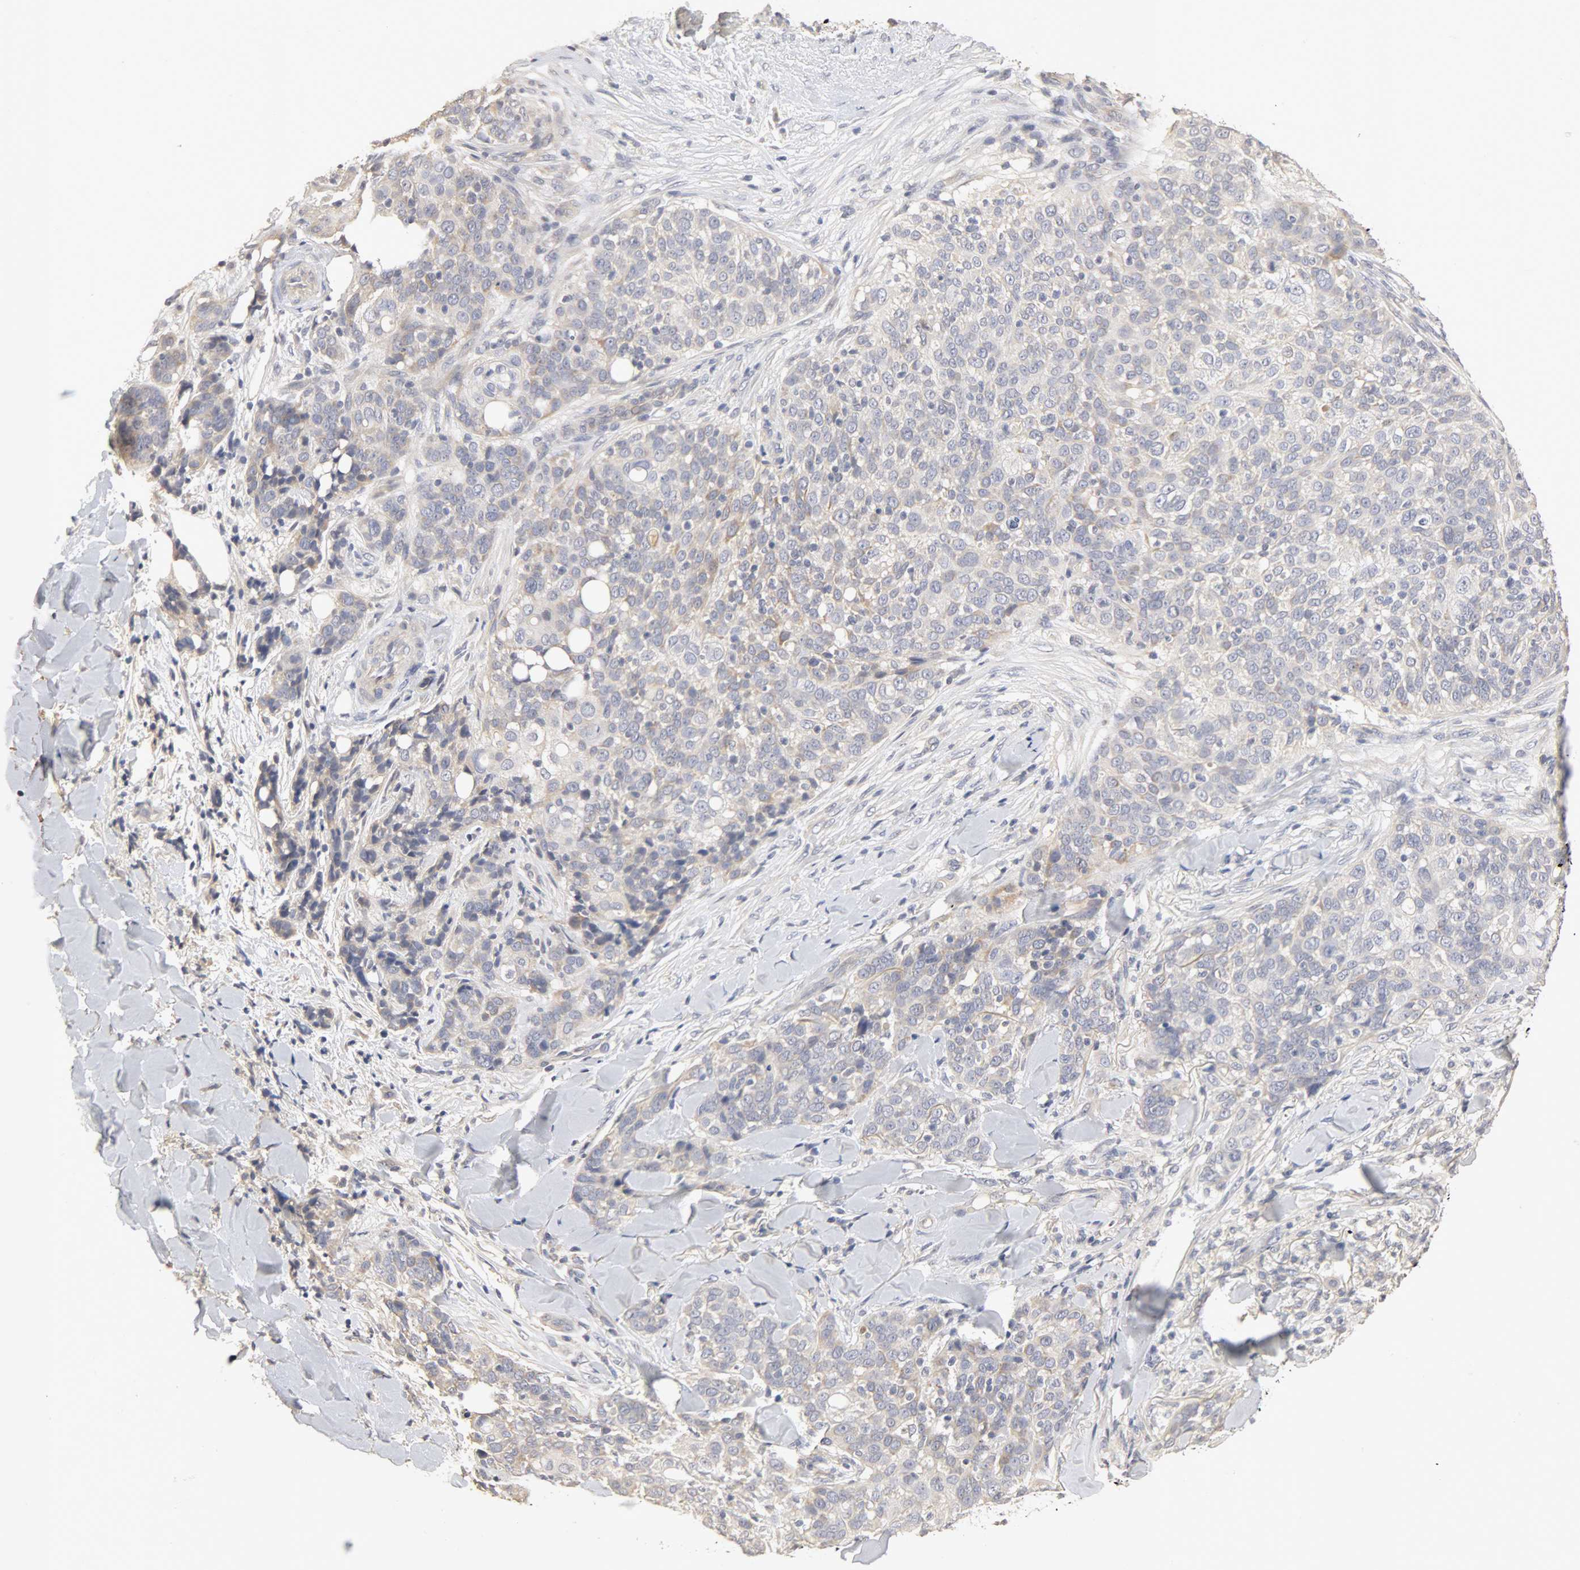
{"staining": {"intensity": "weak", "quantity": "25%-75%", "location": "cytoplasmic/membranous"}, "tissue": "skin cancer", "cell_type": "Tumor cells", "image_type": "cancer", "snomed": [{"axis": "morphology", "description": "Normal tissue, NOS"}, {"axis": "morphology", "description": "Squamous cell carcinoma, NOS"}, {"axis": "topography", "description": "Skin"}], "caption": "A histopathology image of skin squamous cell carcinoma stained for a protein shows weak cytoplasmic/membranous brown staining in tumor cells.", "gene": "SLC10A2", "patient": {"sex": "female", "age": 83}}